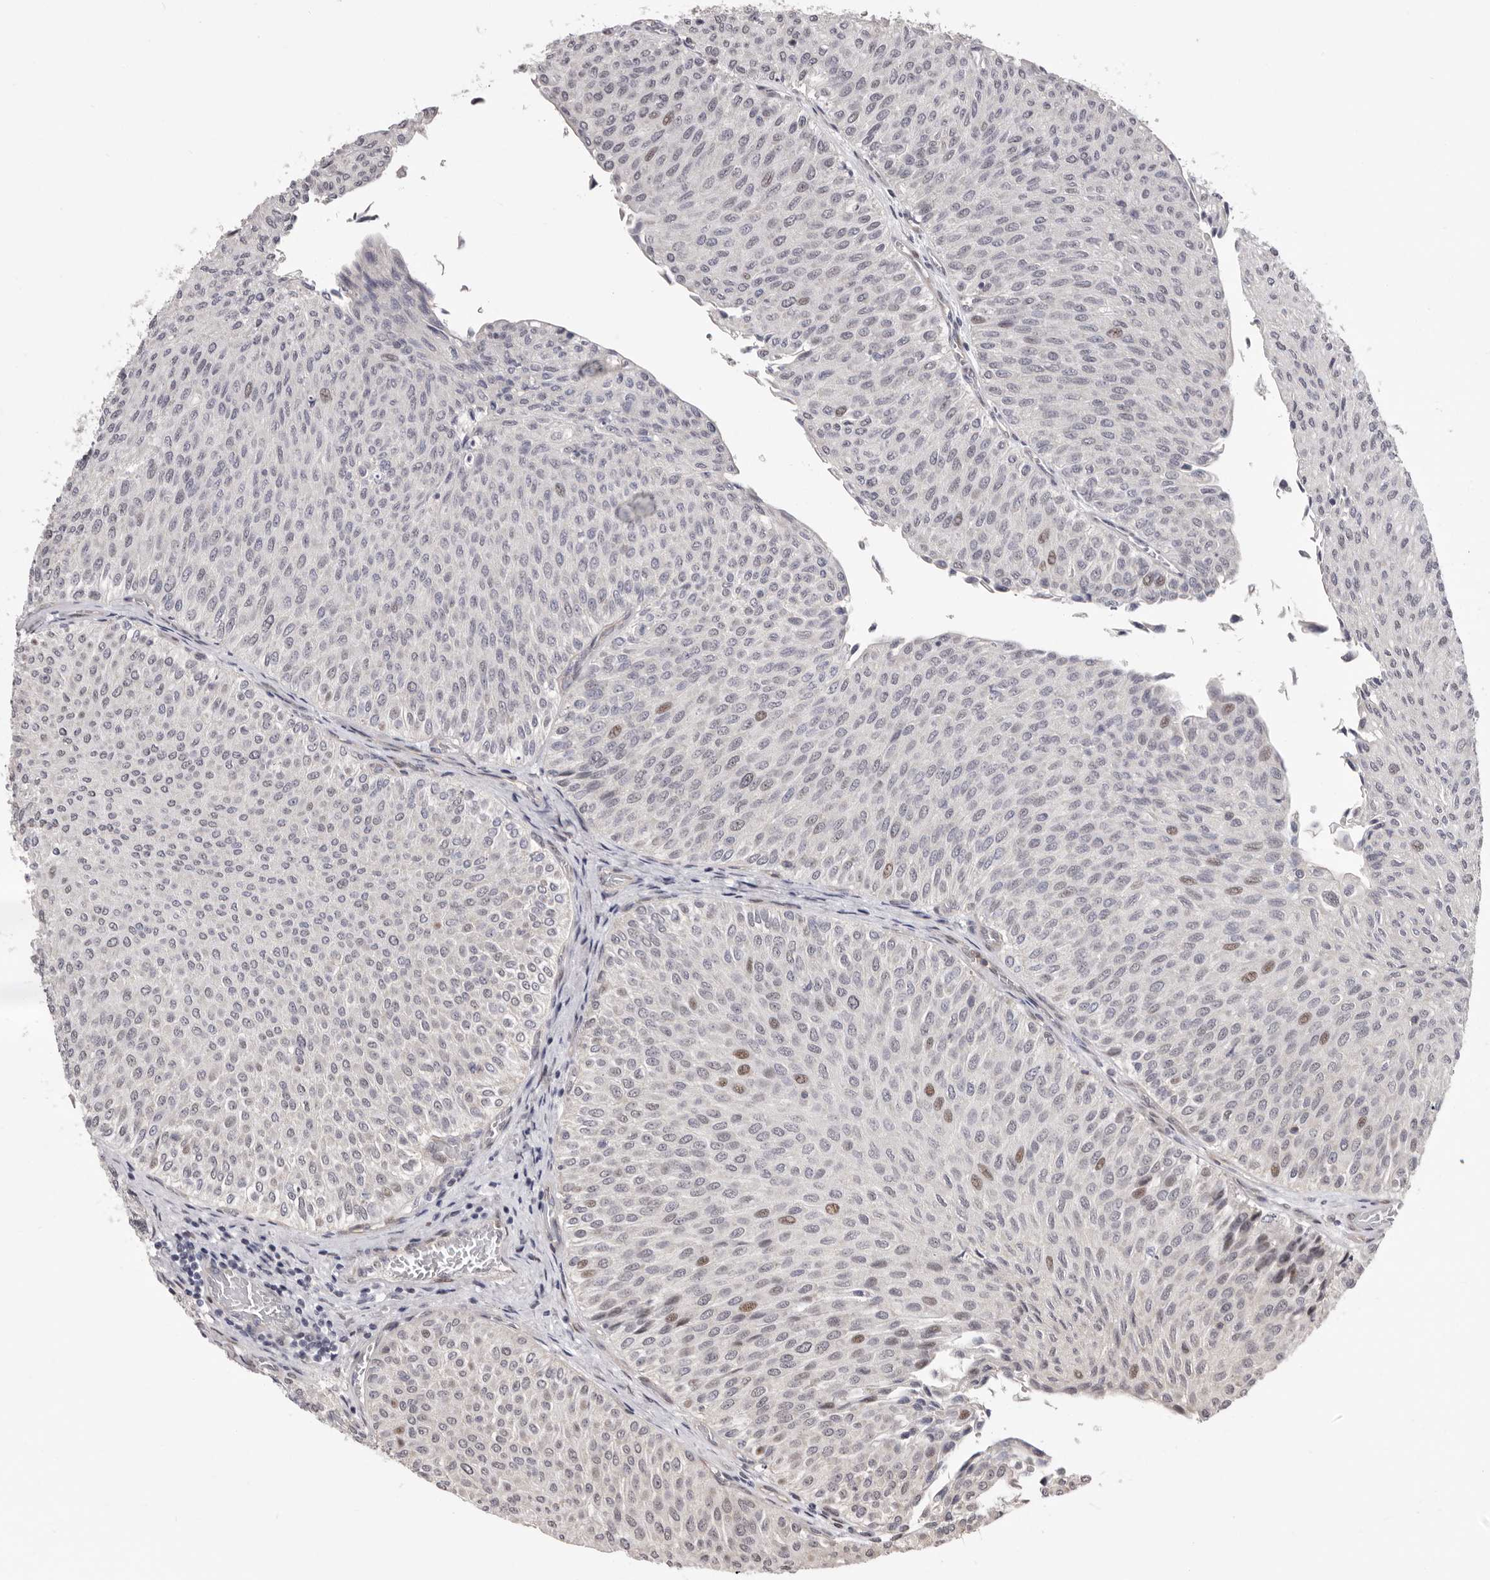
{"staining": {"intensity": "moderate", "quantity": "<25%", "location": "nuclear"}, "tissue": "urothelial cancer", "cell_type": "Tumor cells", "image_type": "cancer", "snomed": [{"axis": "morphology", "description": "Urothelial carcinoma, Low grade"}, {"axis": "topography", "description": "Urinary bladder"}], "caption": "Brown immunohistochemical staining in low-grade urothelial carcinoma demonstrates moderate nuclear positivity in approximately <25% of tumor cells.", "gene": "GLRX3", "patient": {"sex": "male", "age": 78}}